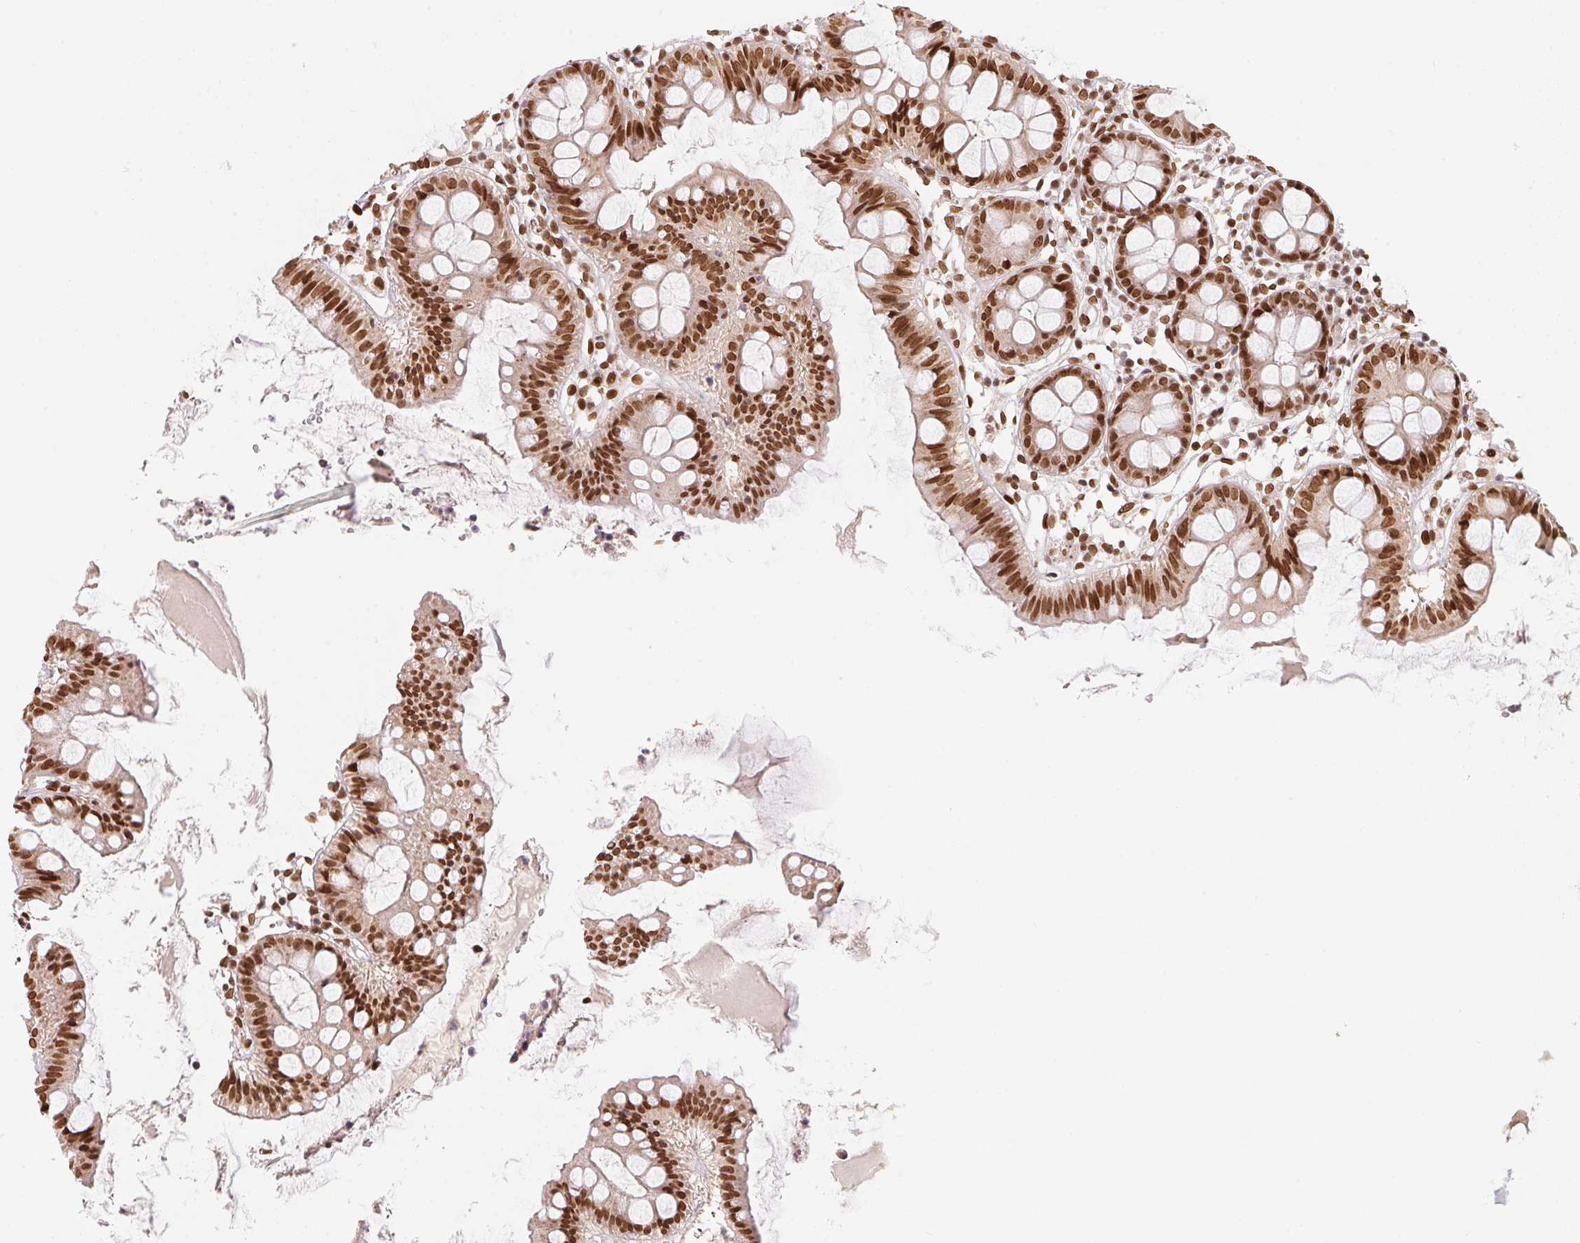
{"staining": {"intensity": "moderate", "quantity": ">75%", "location": "nuclear"}, "tissue": "colon", "cell_type": "Endothelial cells", "image_type": "normal", "snomed": [{"axis": "morphology", "description": "Normal tissue, NOS"}, {"axis": "topography", "description": "Colon"}], "caption": "Colon stained for a protein (brown) displays moderate nuclear positive positivity in approximately >75% of endothelial cells.", "gene": "SAP30BP", "patient": {"sex": "female", "age": 84}}